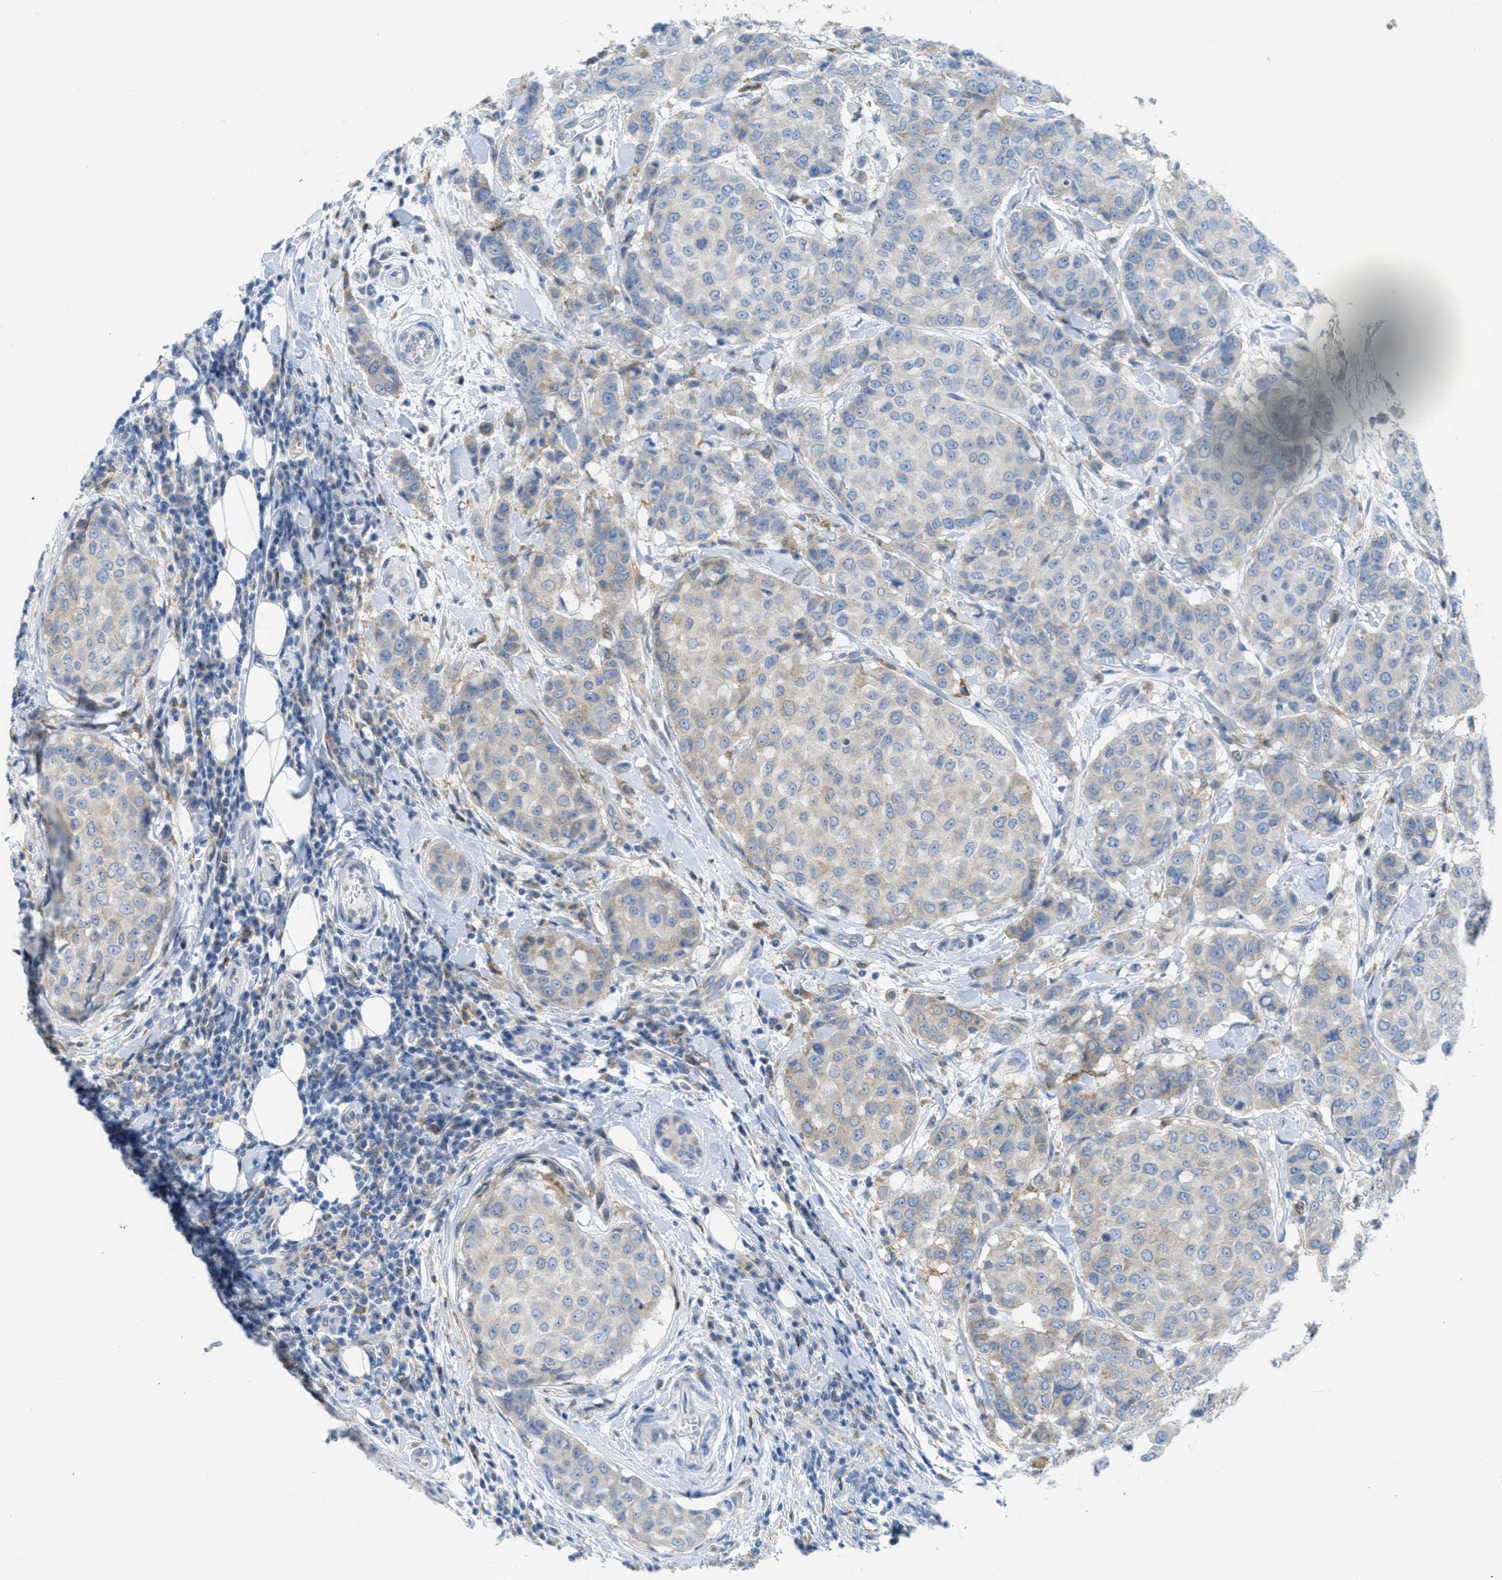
{"staining": {"intensity": "weak", "quantity": "25%-75%", "location": "cytoplasmic/membranous"}, "tissue": "breast cancer", "cell_type": "Tumor cells", "image_type": "cancer", "snomed": [{"axis": "morphology", "description": "Duct carcinoma"}, {"axis": "topography", "description": "Breast"}], "caption": "Immunohistochemistry (IHC) (DAB (3,3'-diaminobenzidine)) staining of human breast cancer exhibits weak cytoplasmic/membranous protein staining in about 25%-75% of tumor cells. The protein is stained brown, and the nuclei are stained in blue (DAB (3,3'-diaminobenzidine) IHC with brightfield microscopy, high magnification).", "gene": "TEX264", "patient": {"sex": "female", "age": 27}}